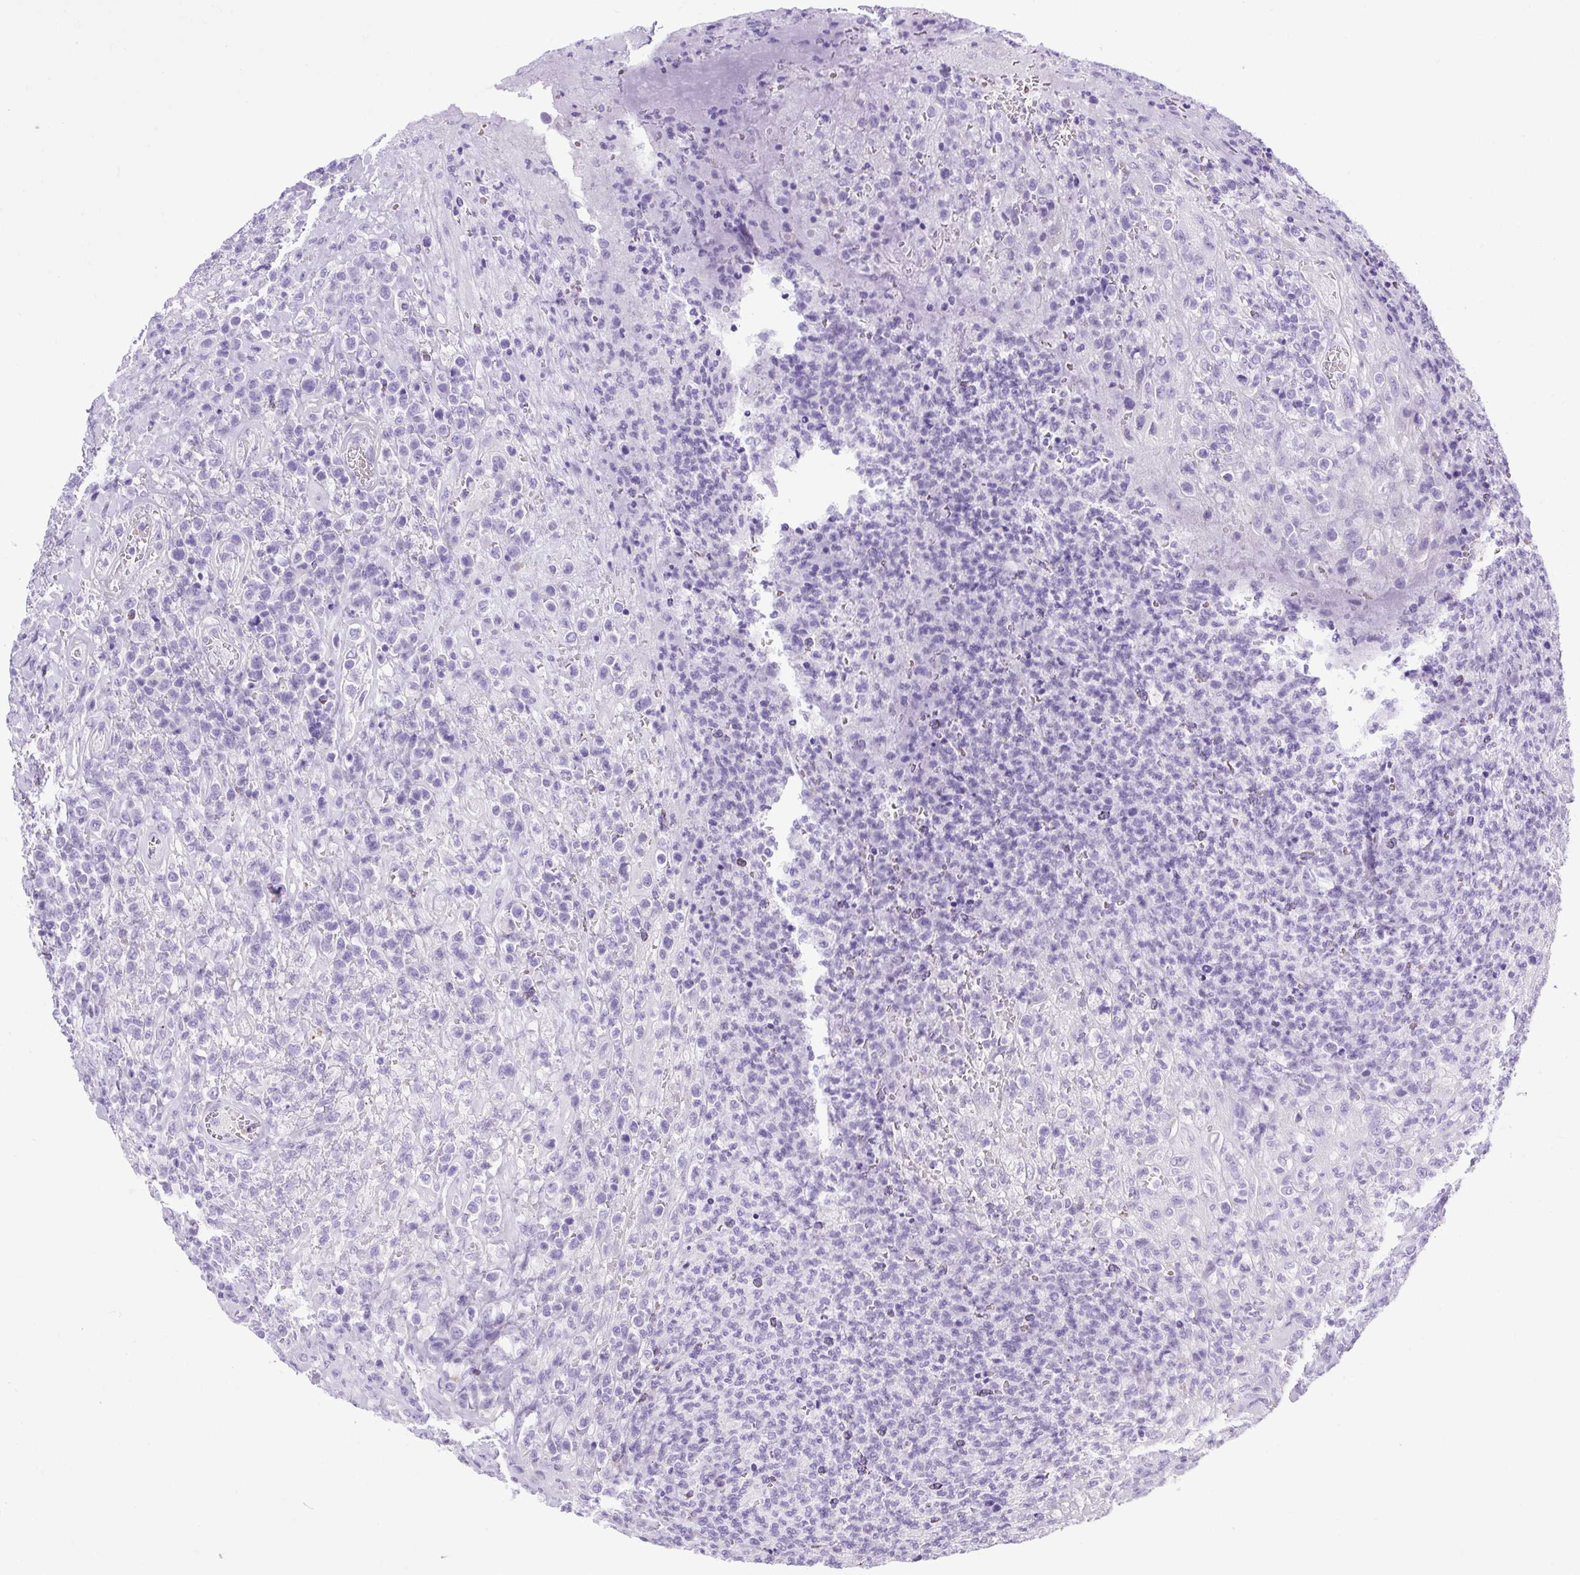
{"staining": {"intensity": "negative", "quantity": "none", "location": "none"}, "tissue": "lymphoma", "cell_type": "Tumor cells", "image_type": "cancer", "snomed": [{"axis": "morphology", "description": "Malignant lymphoma, non-Hodgkin's type, High grade"}, {"axis": "topography", "description": "Soft tissue"}], "caption": "Malignant lymphoma, non-Hodgkin's type (high-grade) was stained to show a protein in brown. There is no significant expression in tumor cells.", "gene": "VWA7", "patient": {"sex": "female", "age": 56}}